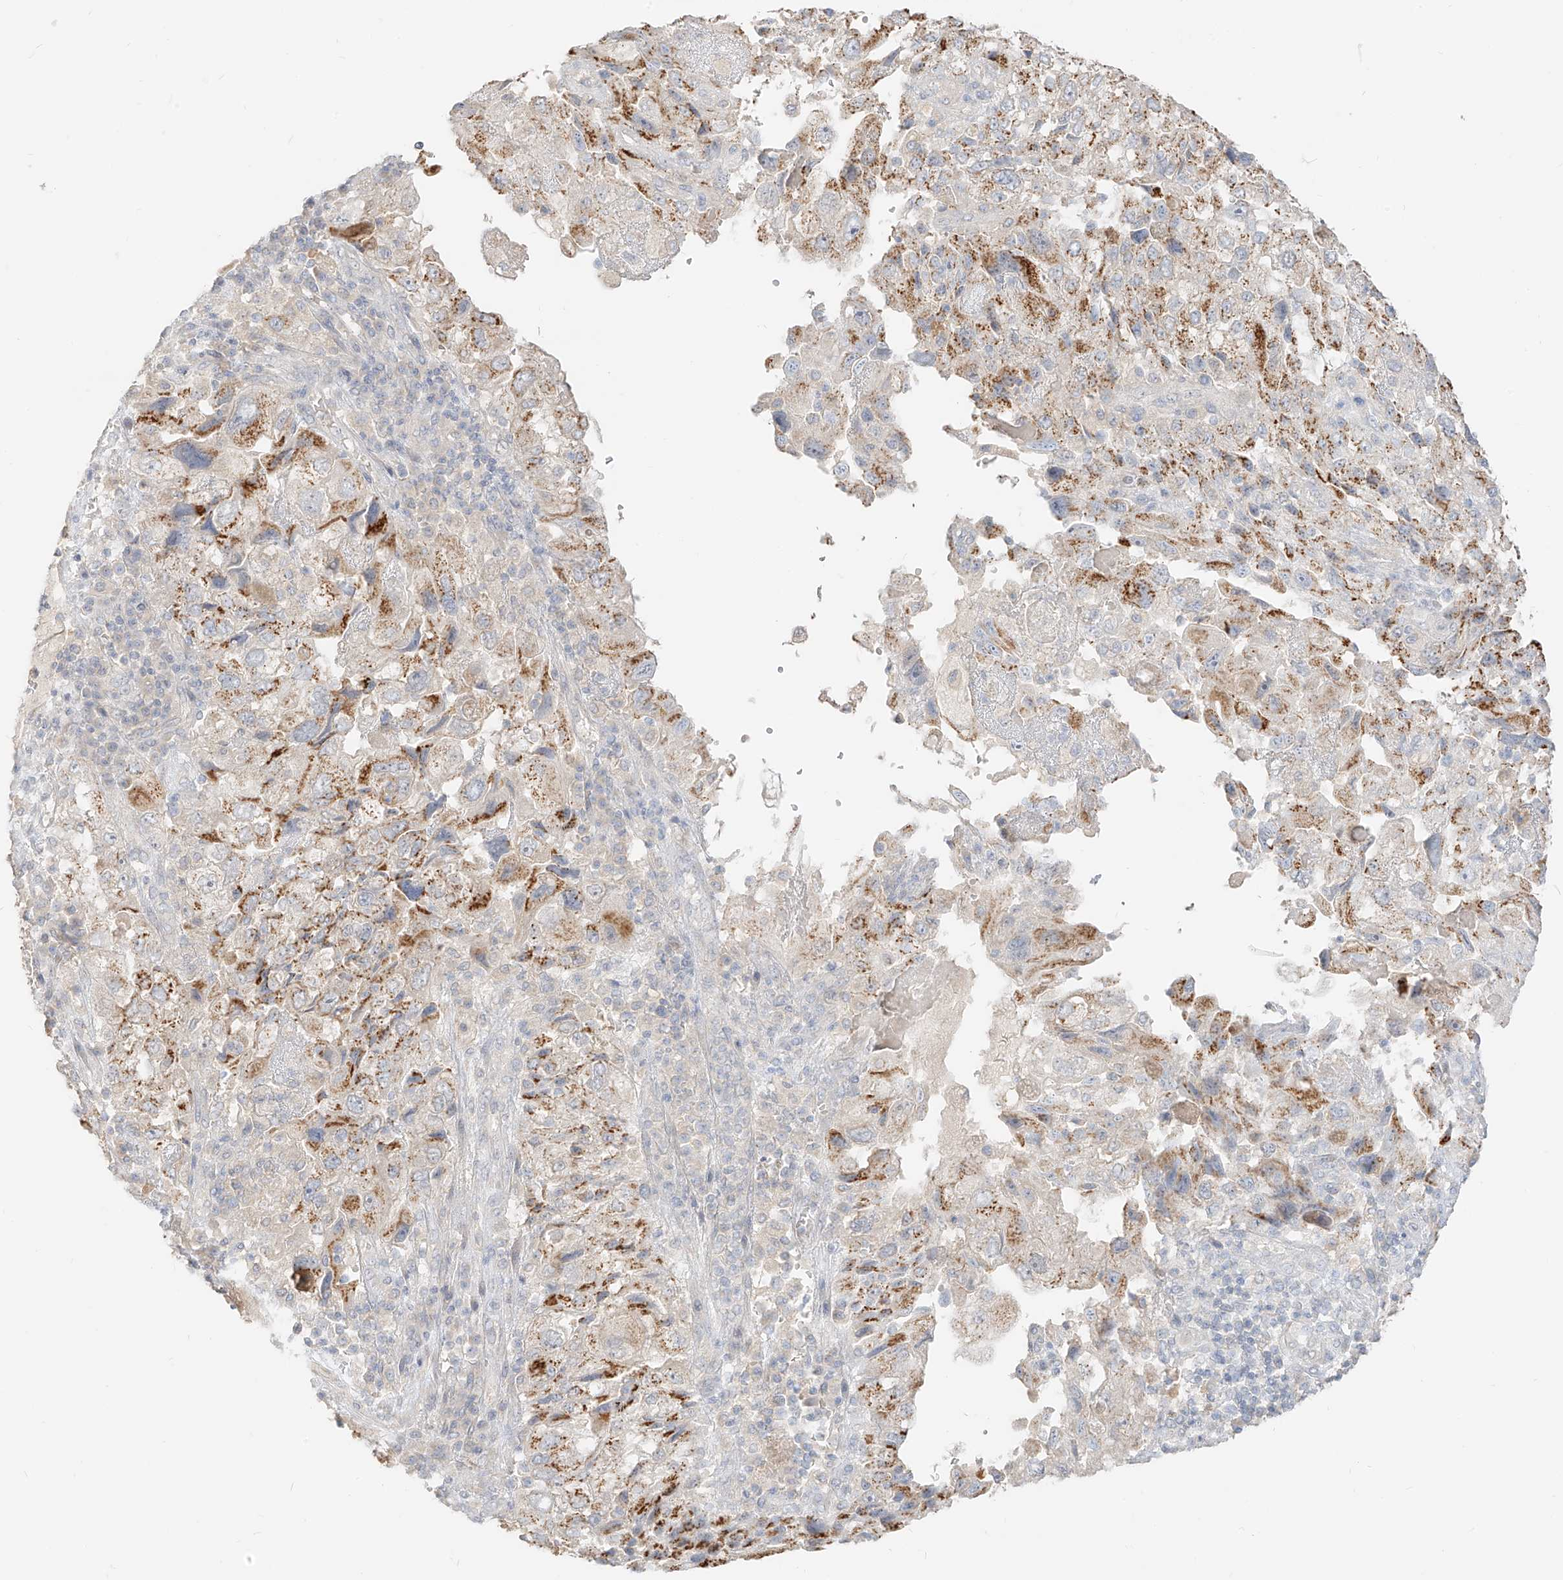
{"staining": {"intensity": "moderate", "quantity": "25%-75%", "location": "cytoplasmic/membranous"}, "tissue": "endometrial cancer", "cell_type": "Tumor cells", "image_type": "cancer", "snomed": [{"axis": "morphology", "description": "Adenocarcinoma, NOS"}, {"axis": "topography", "description": "Endometrium"}], "caption": "Protein expression analysis of human endometrial adenocarcinoma reveals moderate cytoplasmic/membranous expression in about 25%-75% of tumor cells.", "gene": "LIPT1", "patient": {"sex": "female", "age": 49}}